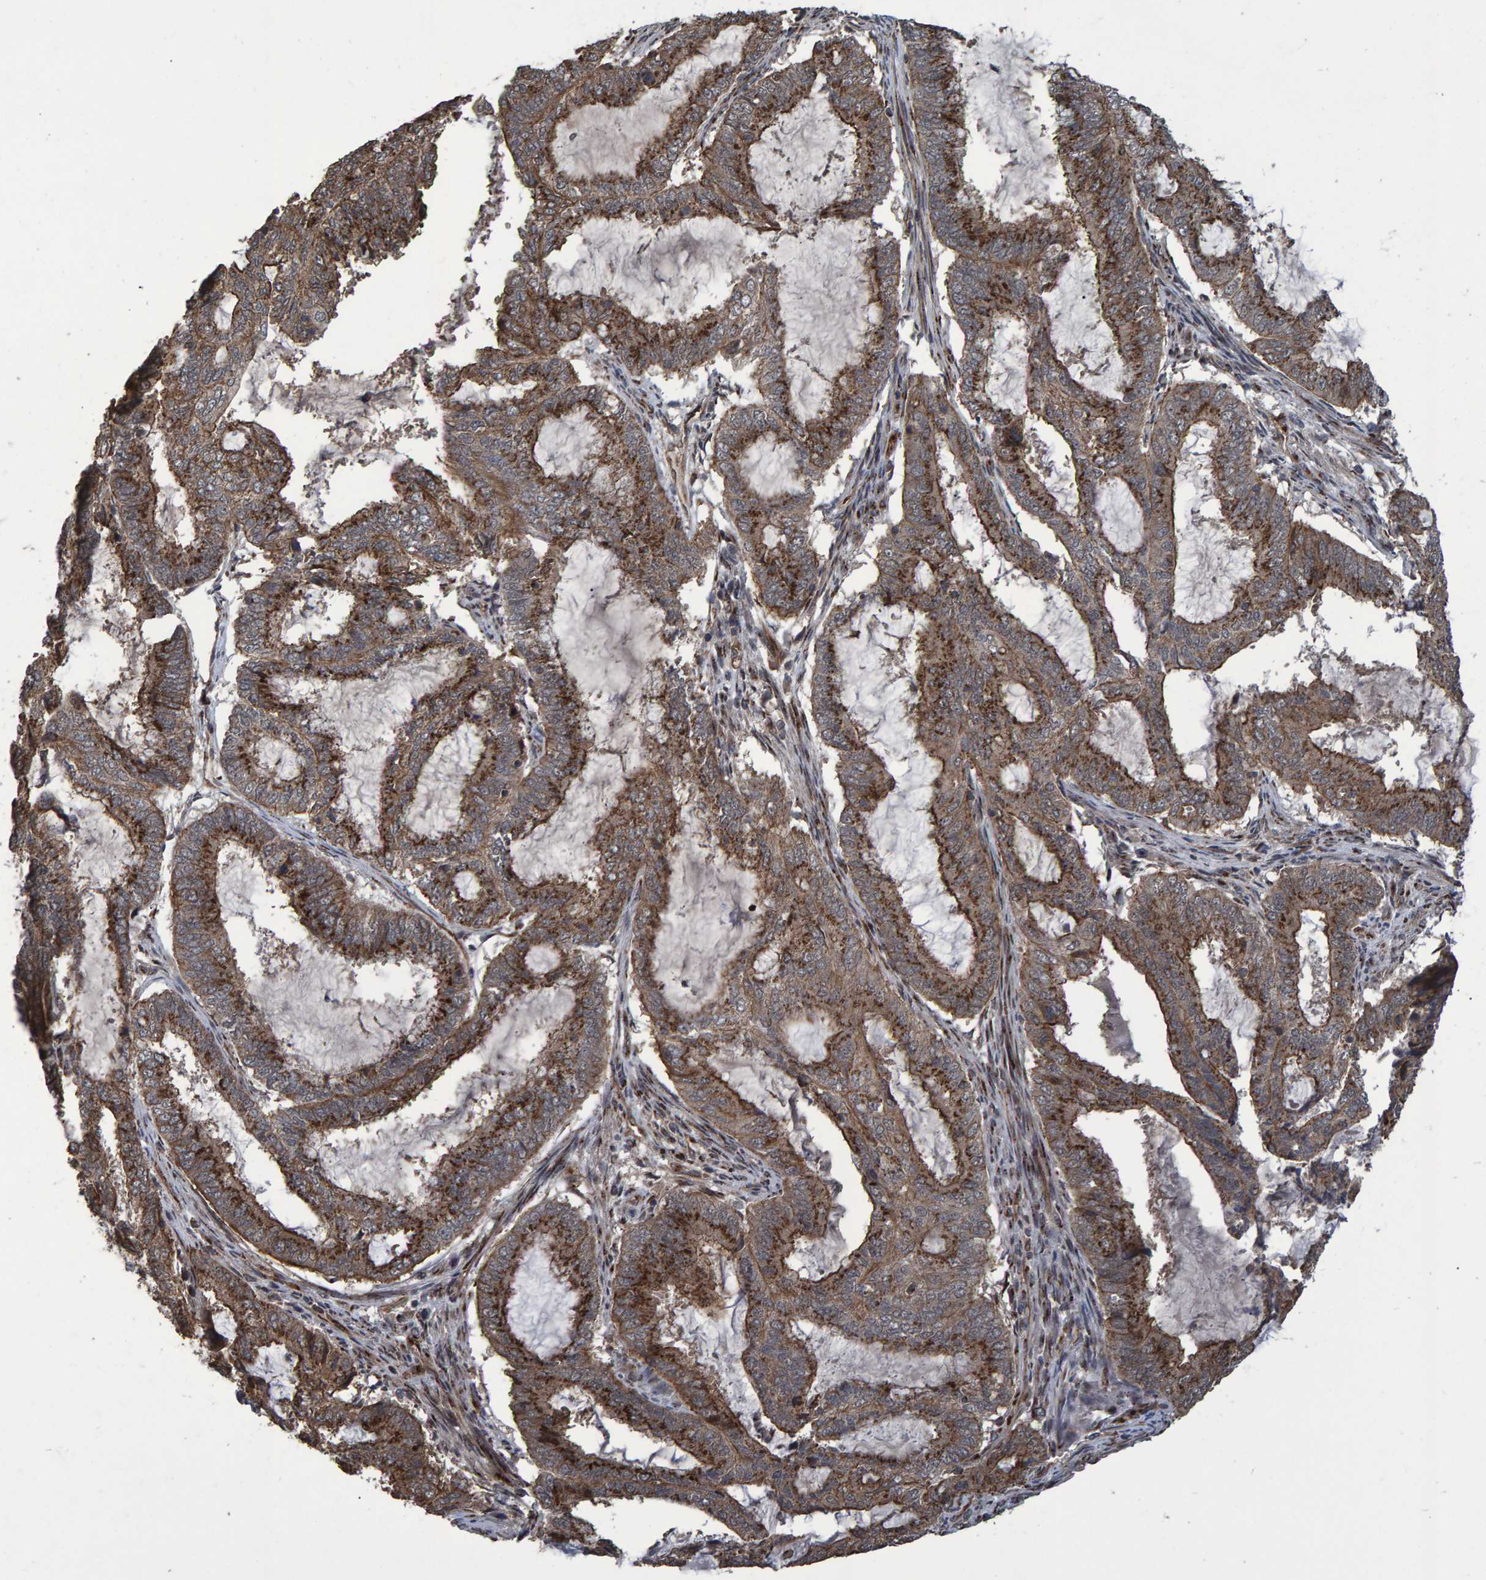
{"staining": {"intensity": "strong", "quantity": ">75%", "location": "cytoplasmic/membranous"}, "tissue": "endometrial cancer", "cell_type": "Tumor cells", "image_type": "cancer", "snomed": [{"axis": "morphology", "description": "Adenocarcinoma, NOS"}, {"axis": "topography", "description": "Endometrium"}], "caption": "Protein expression analysis of endometrial cancer (adenocarcinoma) reveals strong cytoplasmic/membranous staining in approximately >75% of tumor cells.", "gene": "TRIM68", "patient": {"sex": "female", "age": 51}}